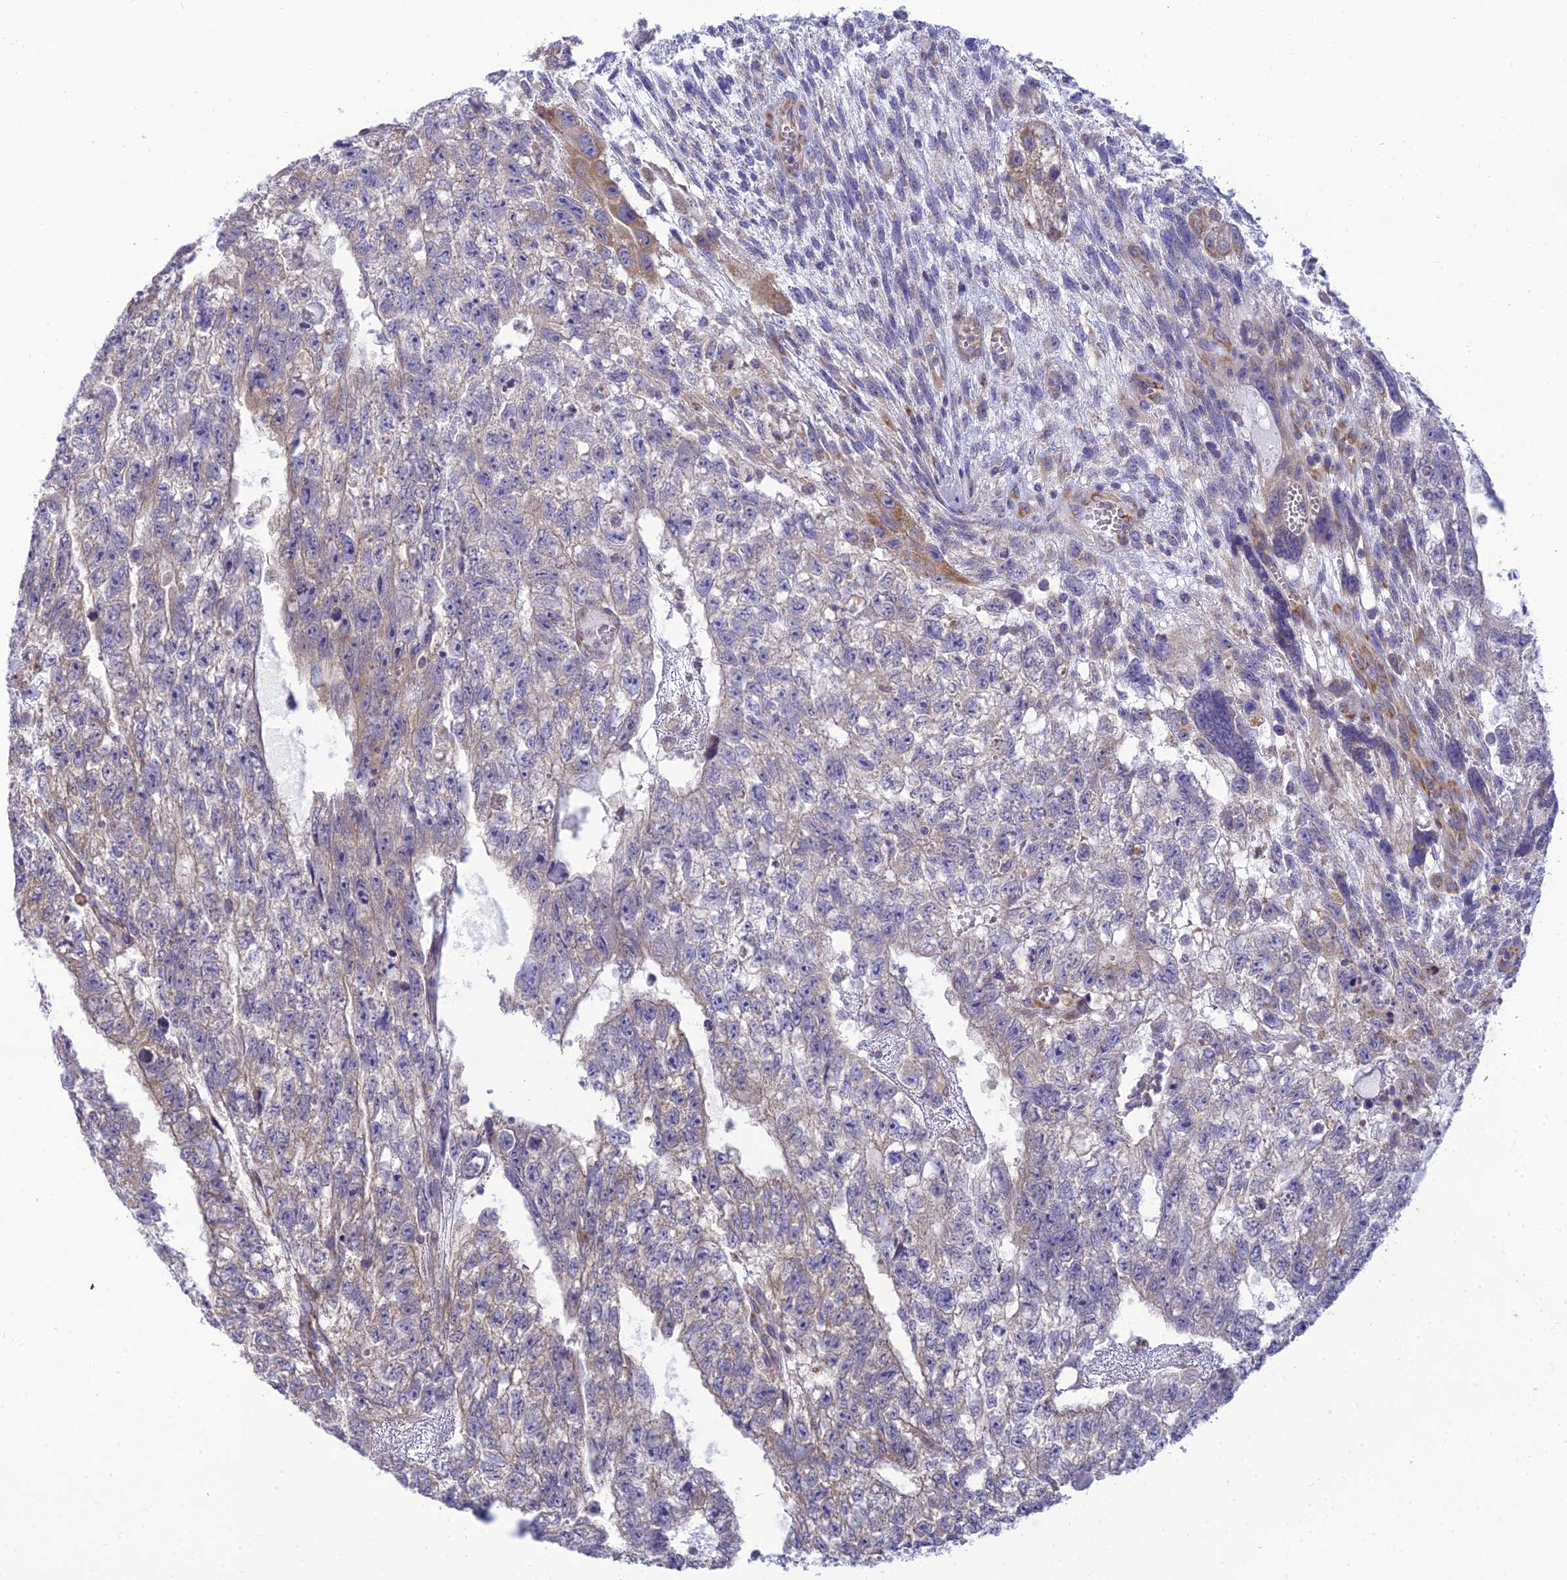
{"staining": {"intensity": "weak", "quantity": "25%-75%", "location": "cytoplasmic/membranous"}, "tissue": "testis cancer", "cell_type": "Tumor cells", "image_type": "cancer", "snomed": [{"axis": "morphology", "description": "Carcinoma, Embryonal, NOS"}, {"axis": "topography", "description": "Testis"}], "caption": "Immunohistochemistry of testis cancer shows low levels of weak cytoplasmic/membranous positivity in about 25%-75% of tumor cells. (brown staining indicates protein expression, while blue staining denotes nuclei).", "gene": "CLCN7", "patient": {"sex": "male", "age": 26}}